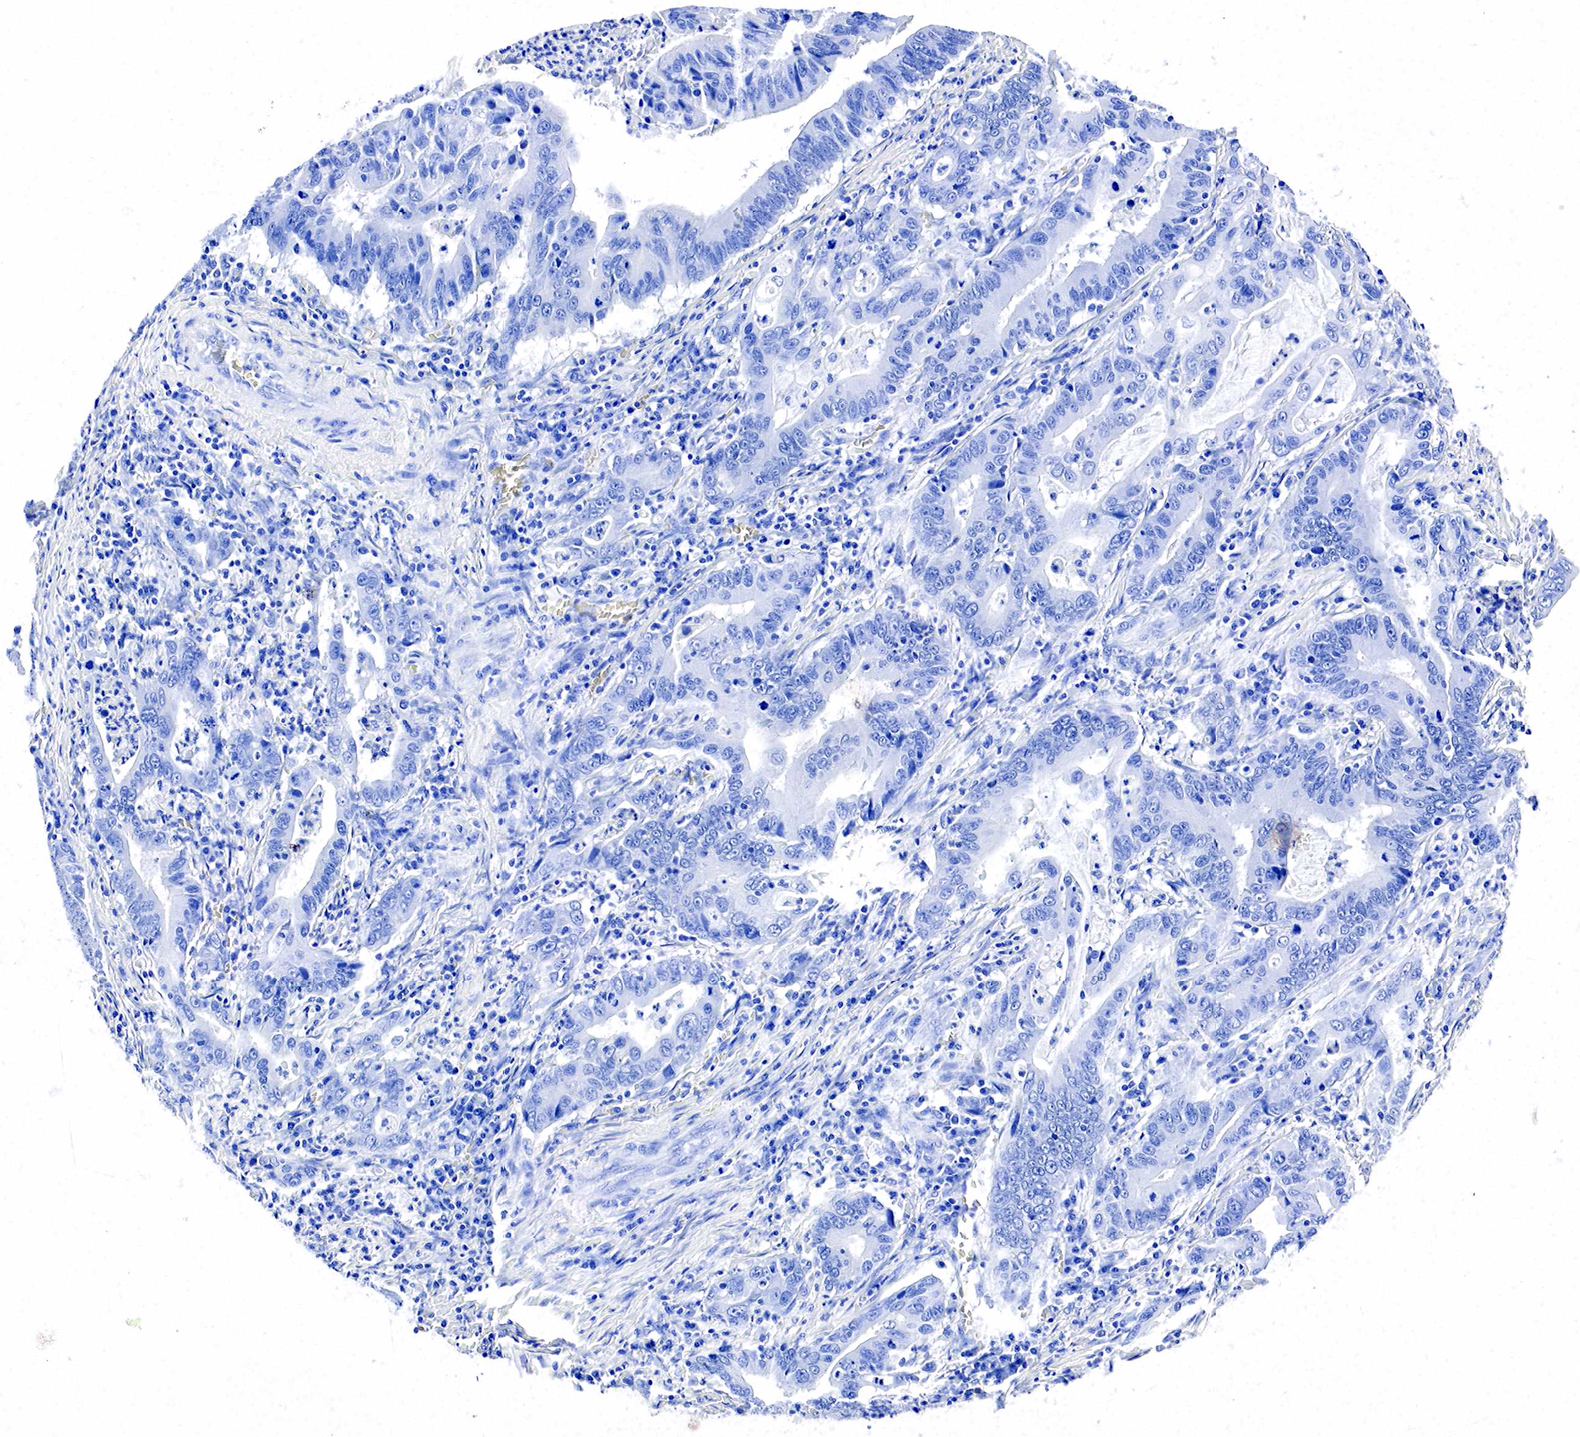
{"staining": {"intensity": "negative", "quantity": "none", "location": "none"}, "tissue": "stomach cancer", "cell_type": "Tumor cells", "image_type": "cancer", "snomed": [{"axis": "morphology", "description": "Adenocarcinoma, NOS"}, {"axis": "topography", "description": "Stomach, upper"}], "caption": "A photomicrograph of human stomach adenocarcinoma is negative for staining in tumor cells.", "gene": "ACP3", "patient": {"sex": "male", "age": 63}}